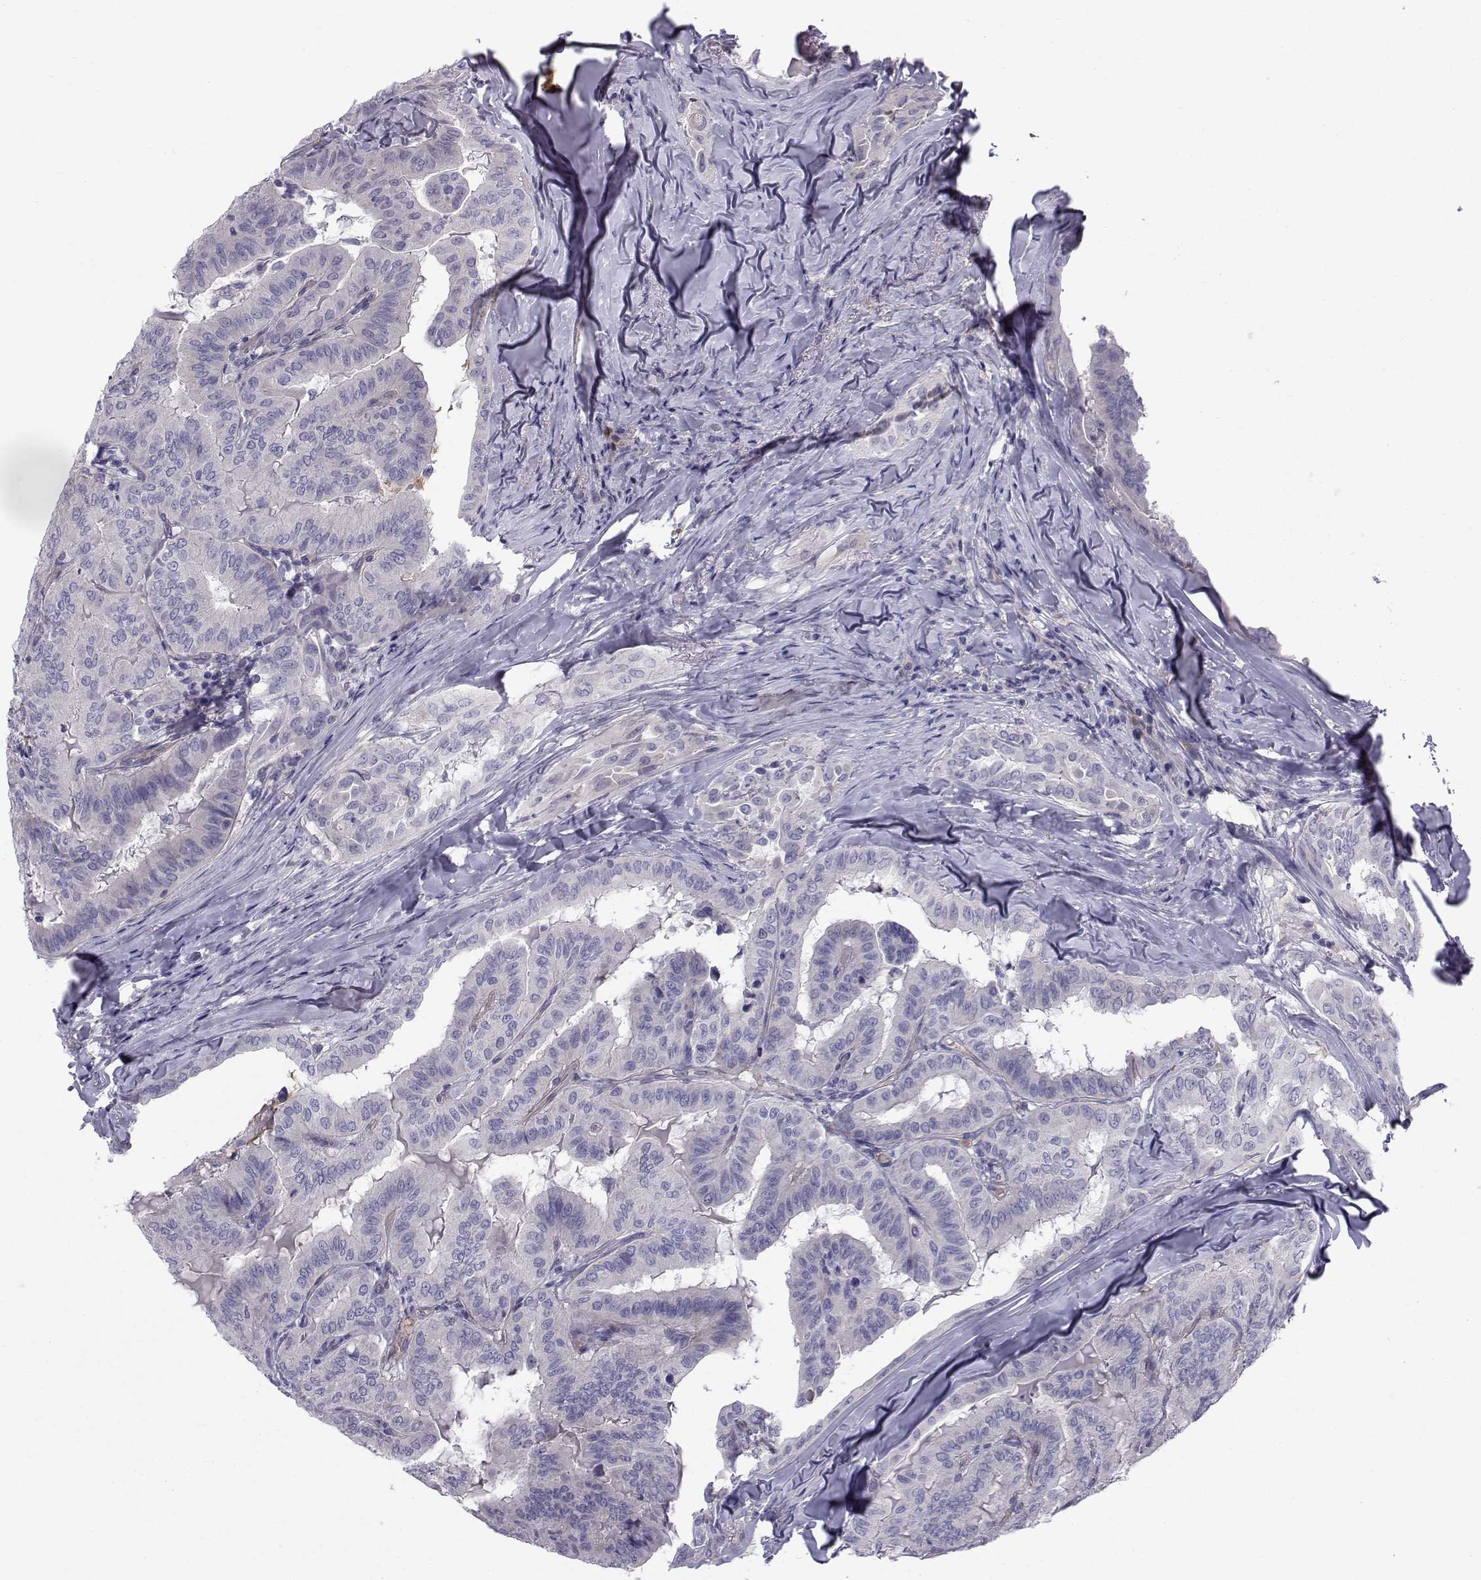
{"staining": {"intensity": "negative", "quantity": "none", "location": "none"}, "tissue": "thyroid cancer", "cell_type": "Tumor cells", "image_type": "cancer", "snomed": [{"axis": "morphology", "description": "Papillary adenocarcinoma, NOS"}, {"axis": "topography", "description": "Thyroid gland"}], "caption": "High power microscopy histopathology image of an immunohistochemistry (IHC) image of thyroid papillary adenocarcinoma, revealing no significant staining in tumor cells. Nuclei are stained in blue.", "gene": "QPCT", "patient": {"sex": "female", "age": 68}}